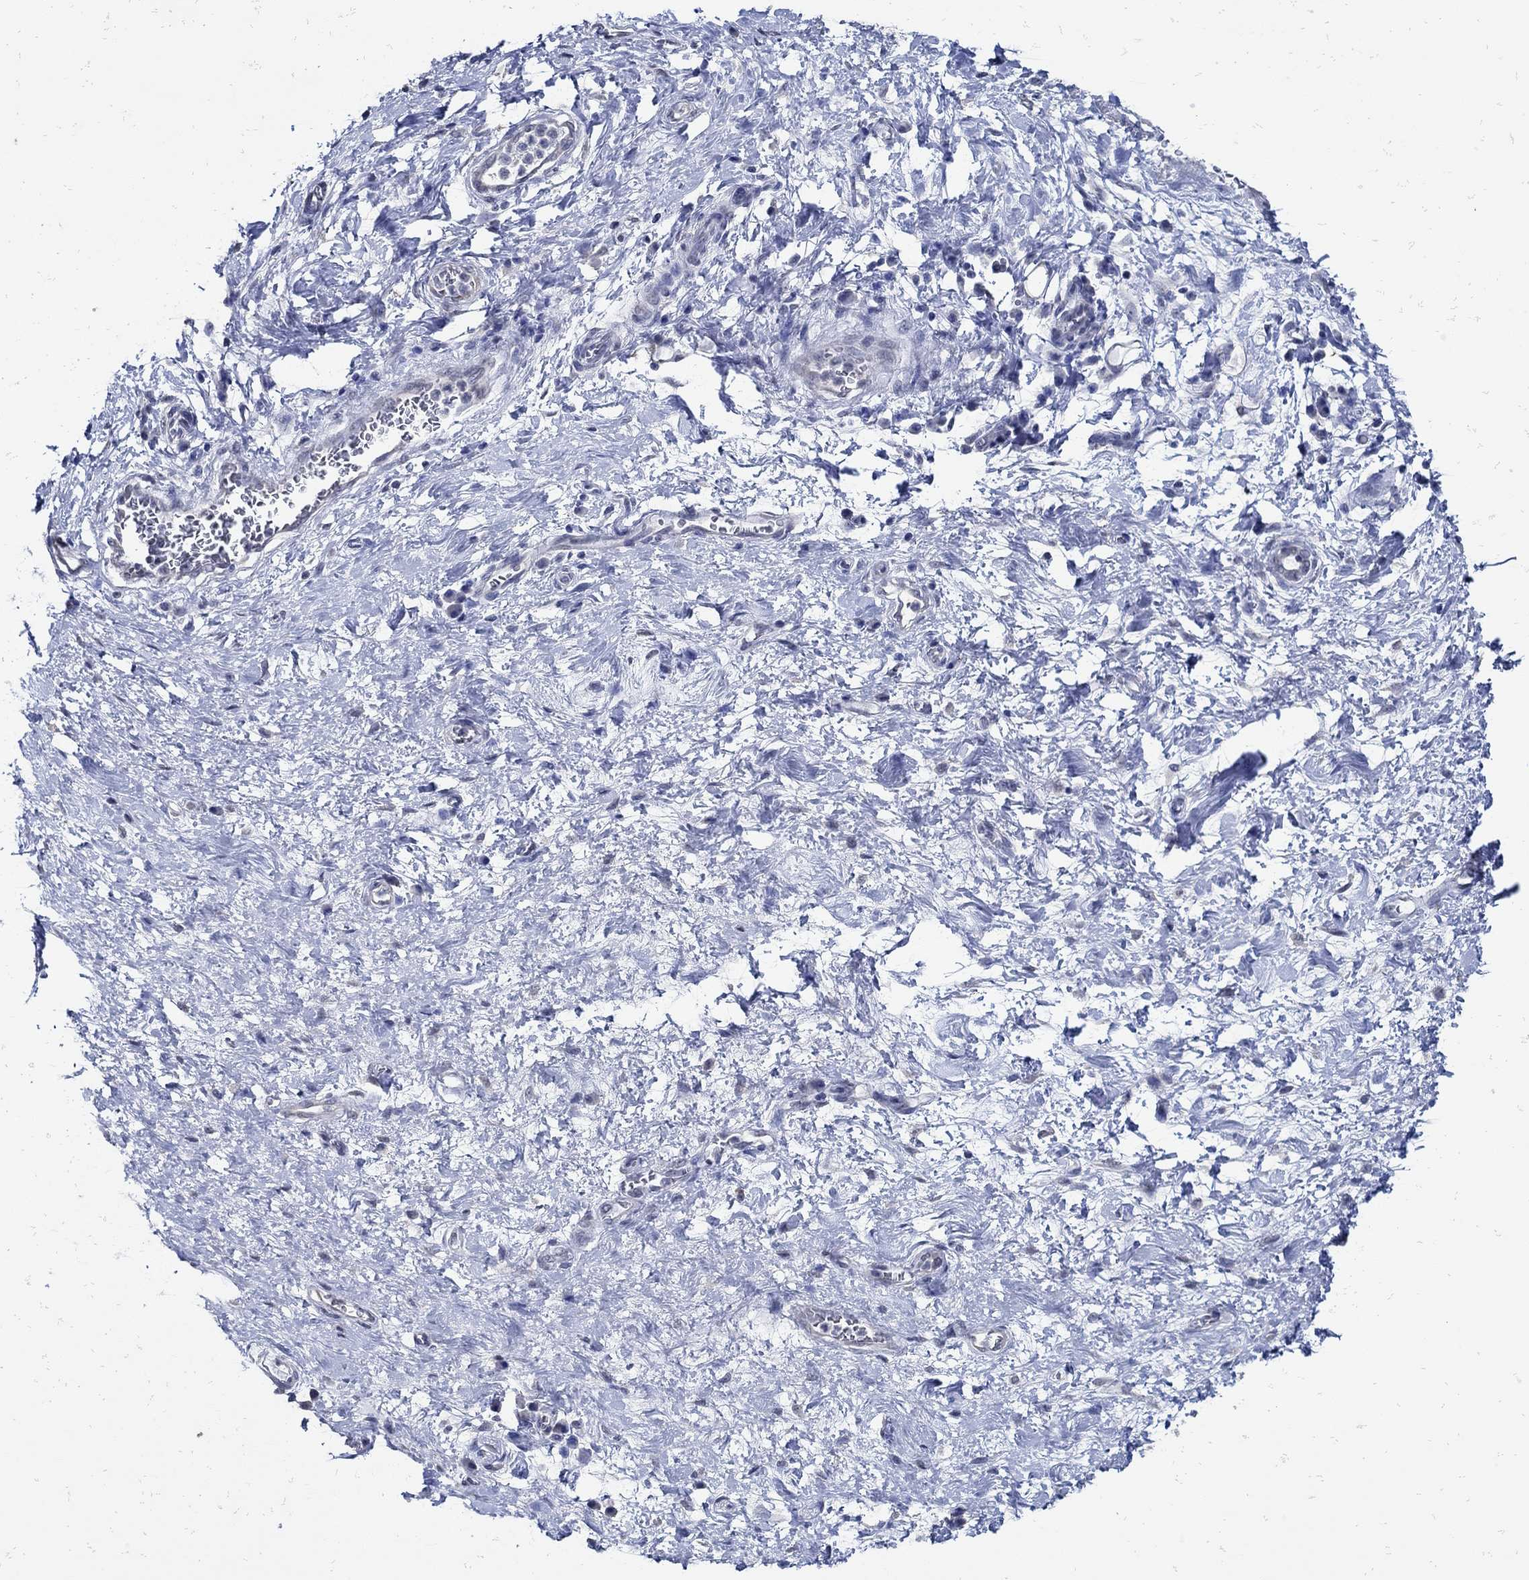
{"staining": {"intensity": "negative", "quantity": "none", "location": "none"}, "tissue": "stomach cancer", "cell_type": "Tumor cells", "image_type": "cancer", "snomed": [{"axis": "morphology", "description": "Normal tissue, NOS"}, {"axis": "morphology", "description": "Adenocarcinoma, NOS"}, {"axis": "topography", "description": "Stomach"}], "caption": "IHC histopathology image of human stomach adenocarcinoma stained for a protein (brown), which shows no expression in tumor cells.", "gene": "KCNN3", "patient": {"sex": "female", "age": 64}}